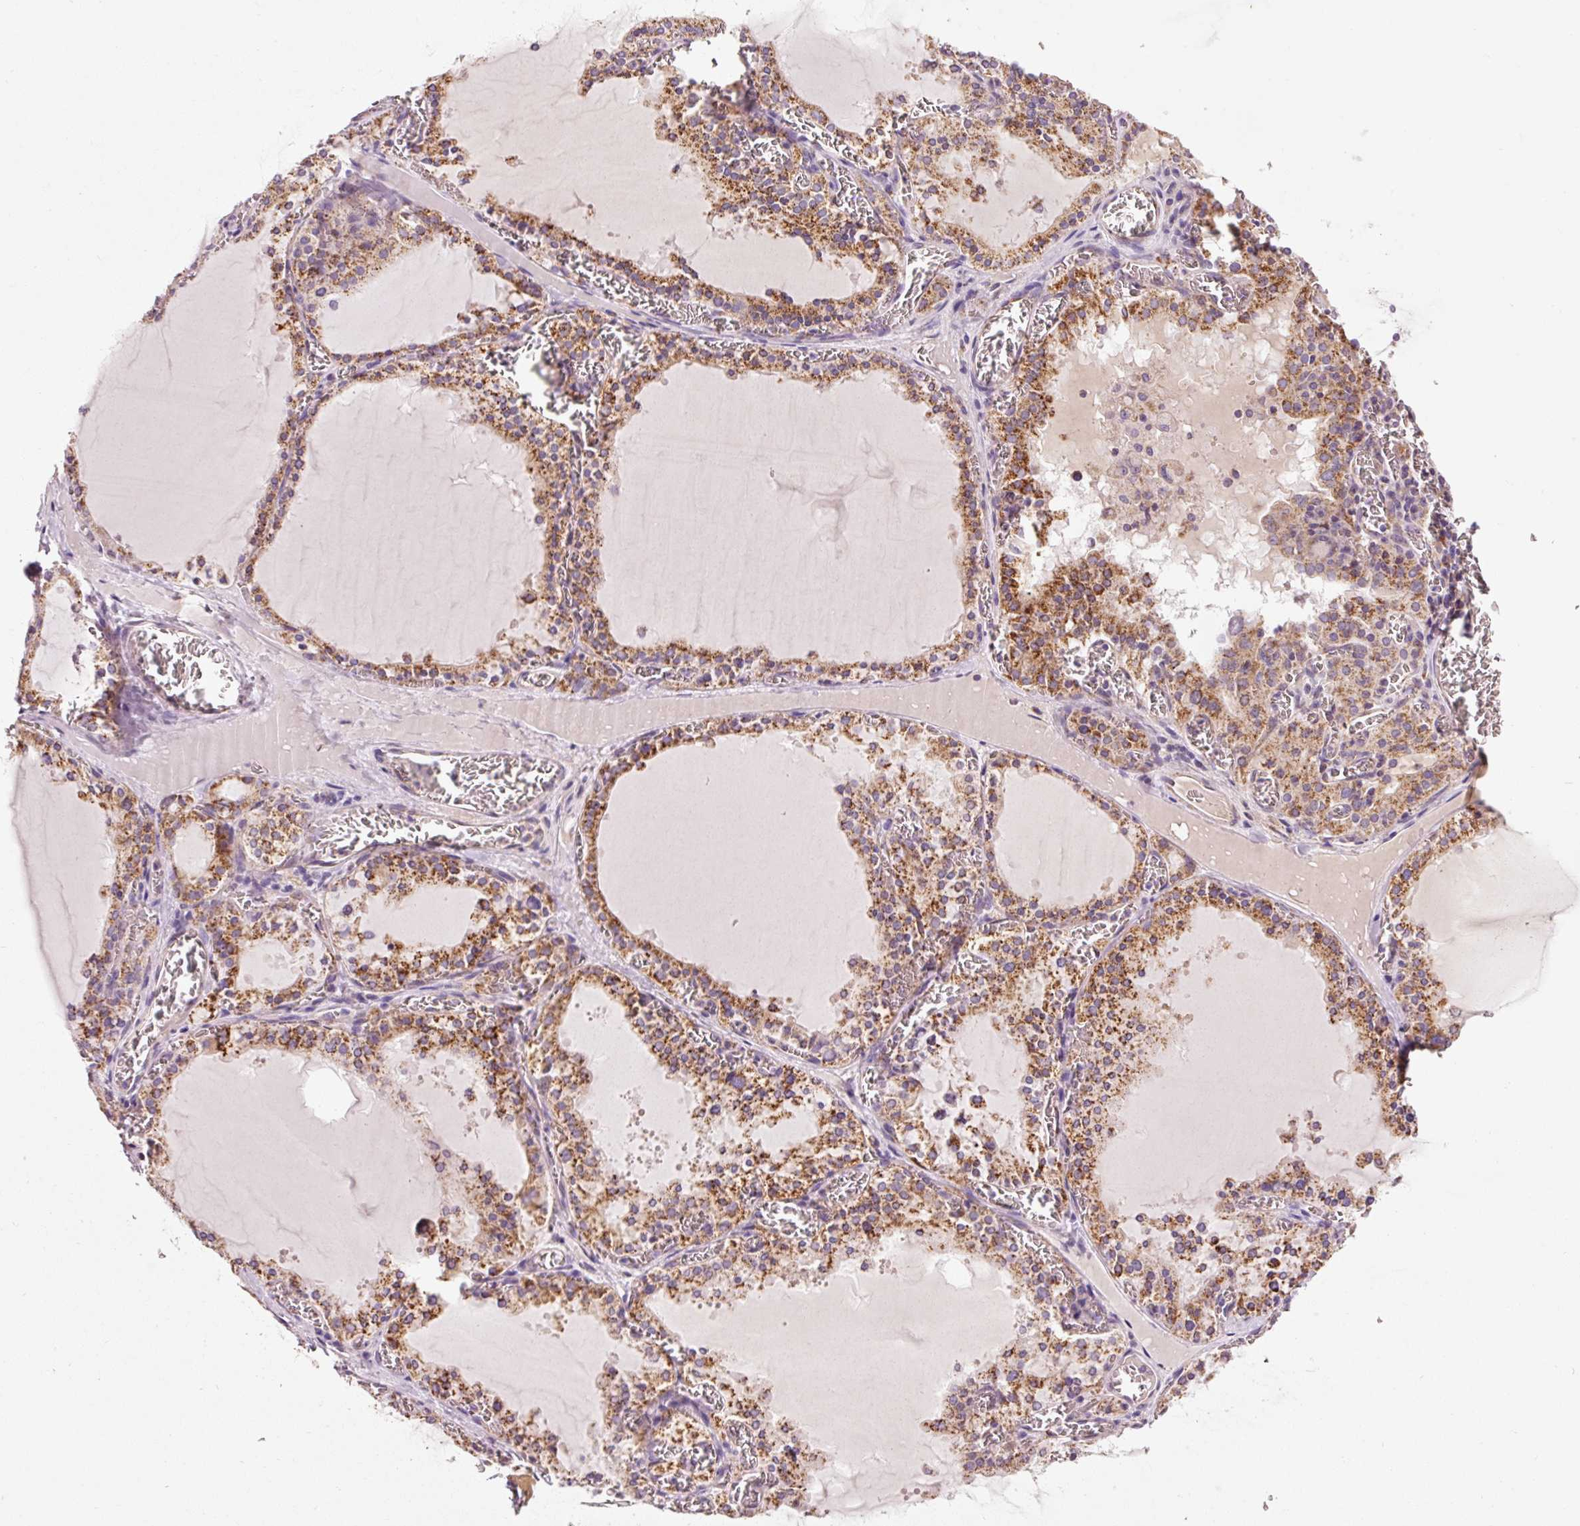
{"staining": {"intensity": "moderate", "quantity": ">75%", "location": "cytoplasmic/membranous"}, "tissue": "thyroid gland", "cell_type": "Glandular cells", "image_type": "normal", "snomed": [{"axis": "morphology", "description": "Normal tissue, NOS"}, {"axis": "topography", "description": "Thyroid gland"}], "caption": "A brown stain highlights moderate cytoplasmic/membranous positivity of a protein in glandular cells of normal thyroid gland.", "gene": "NDUFB4", "patient": {"sex": "female", "age": 30}}